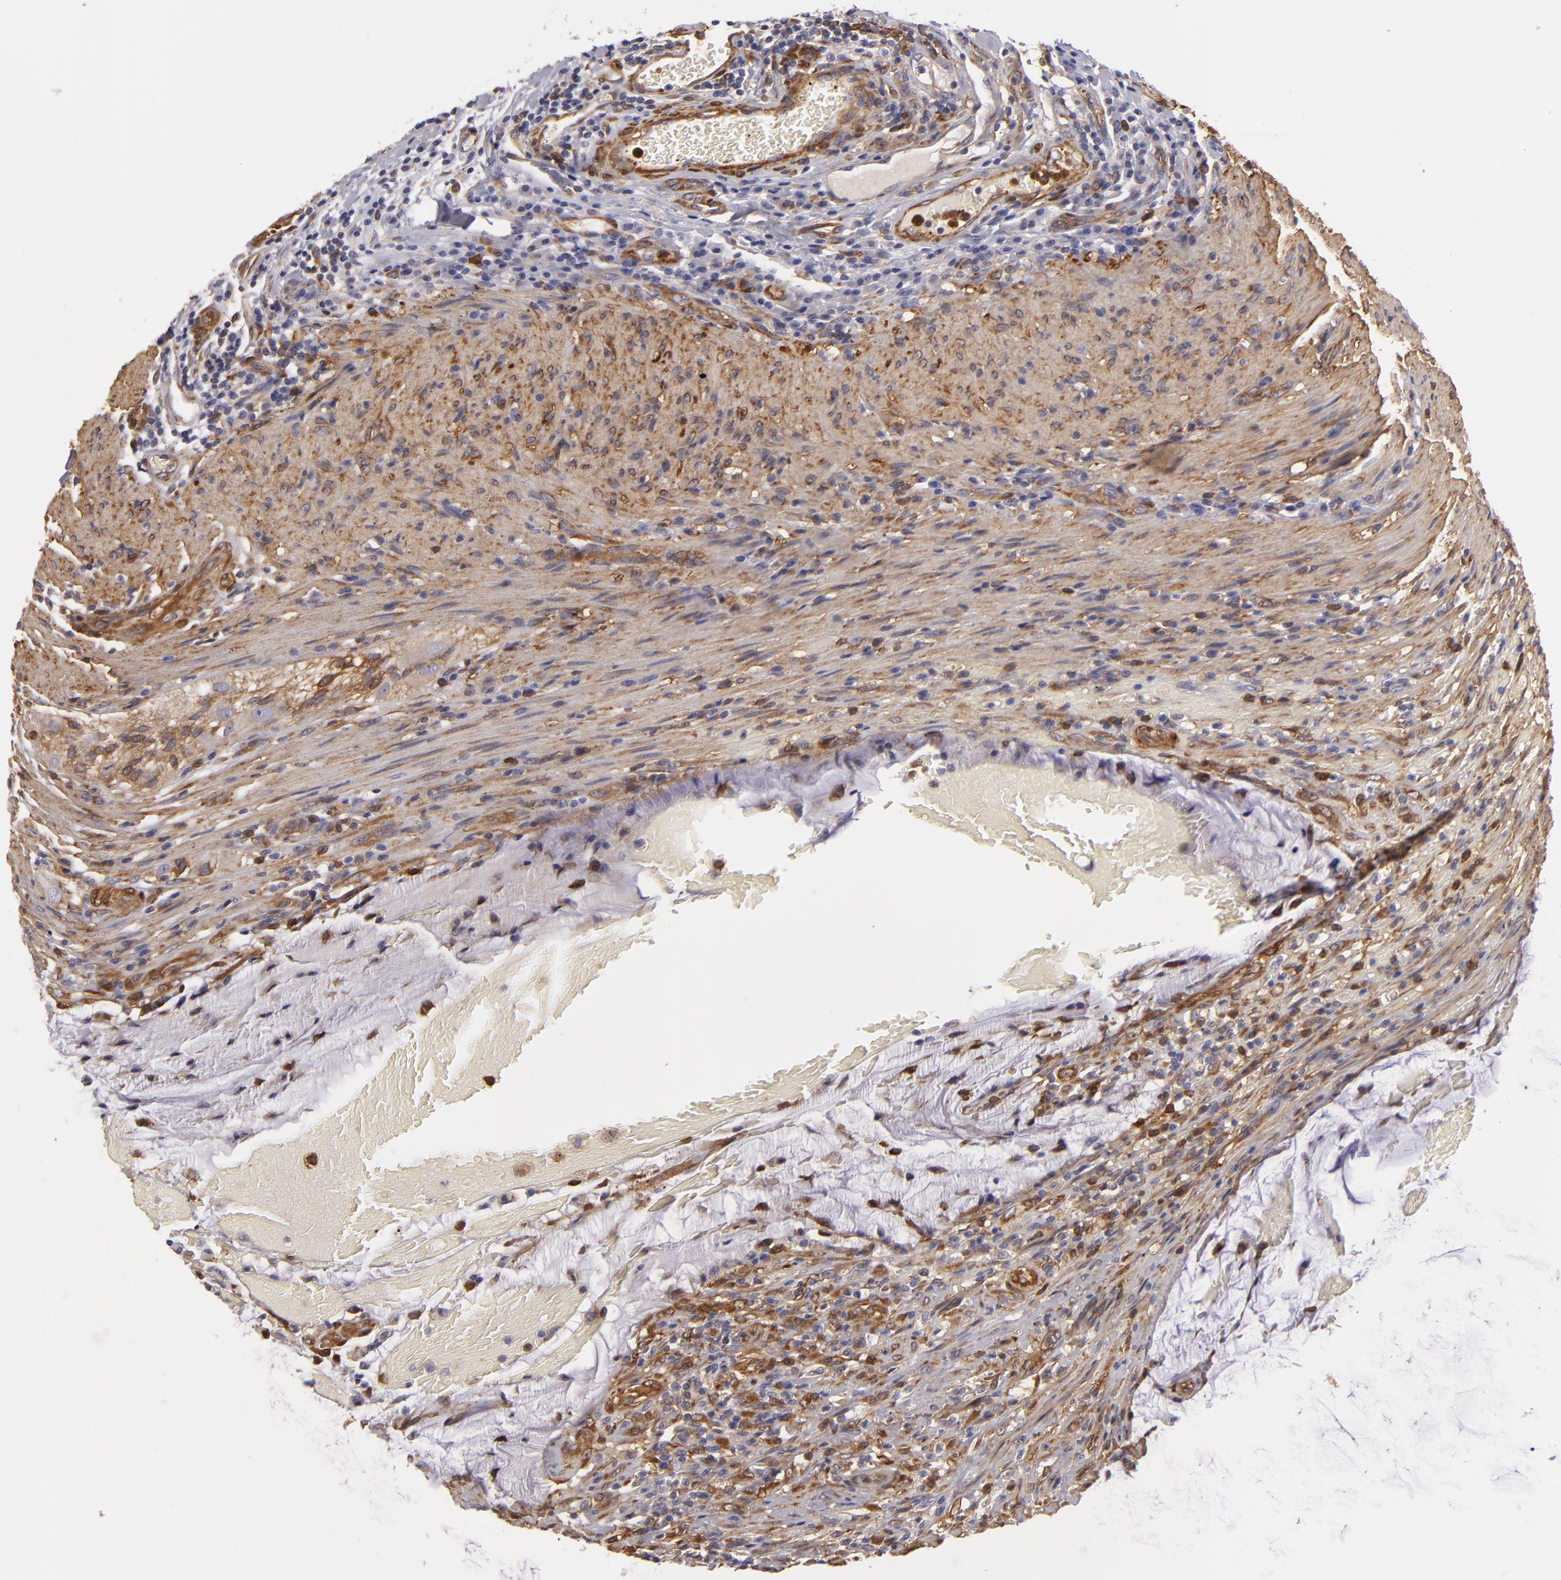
{"staining": {"intensity": "moderate", "quantity": ">75%", "location": "cytoplasmic/membranous"}, "tissue": "colorectal cancer", "cell_type": "Tumor cells", "image_type": "cancer", "snomed": [{"axis": "morphology", "description": "Adenocarcinoma, NOS"}, {"axis": "topography", "description": "Colon"}], "caption": "Tumor cells exhibit medium levels of moderate cytoplasmic/membranous positivity in about >75% of cells in adenocarcinoma (colorectal).", "gene": "VCL", "patient": {"sex": "male", "age": 54}}